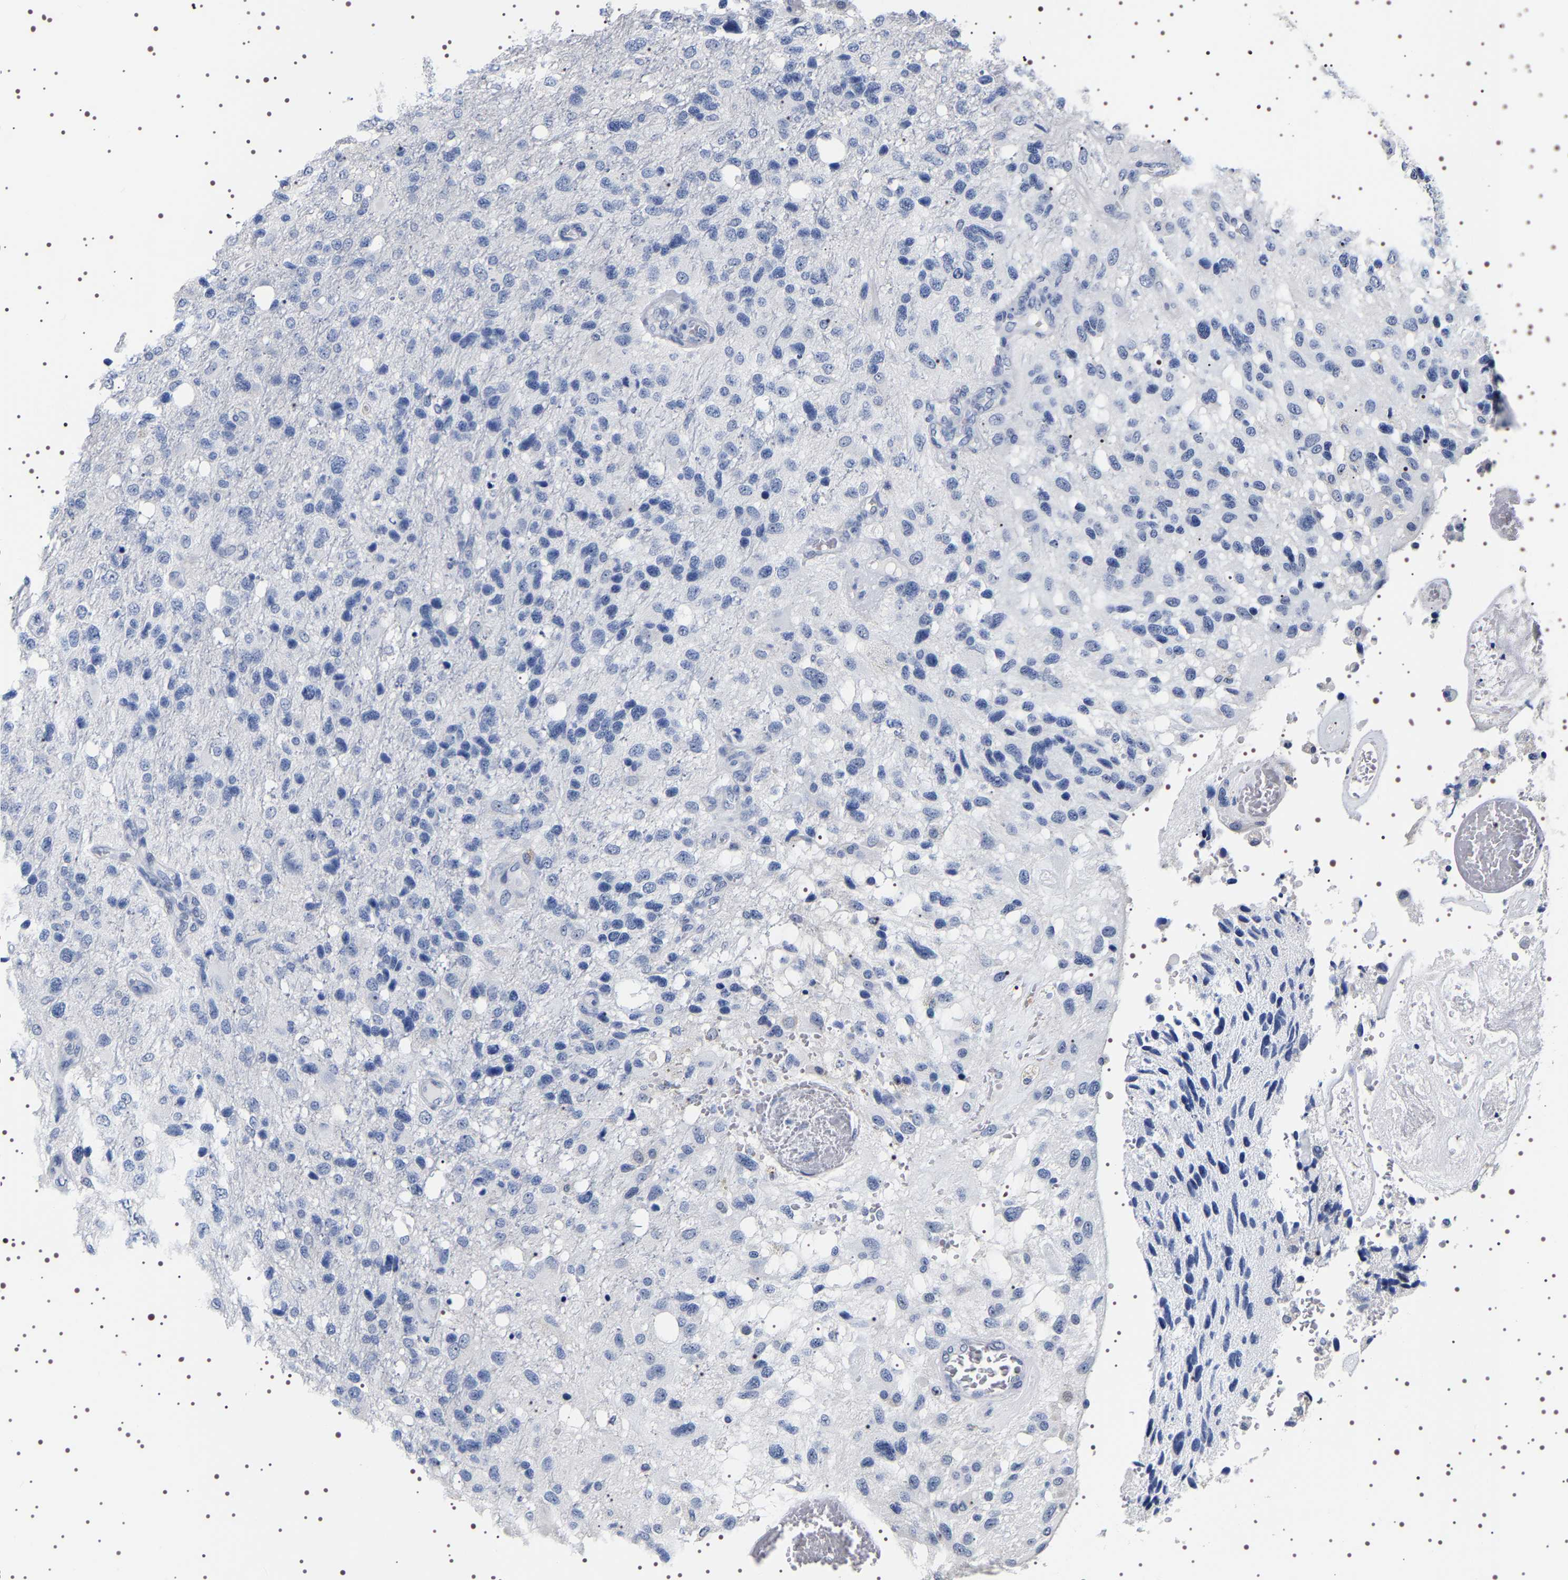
{"staining": {"intensity": "negative", "quantity": "none", "location": "none"}, "tissue": "glioma", "cell_type": "Tumor cells", "image_type": "cancer", "snomed": [{"axis": "morphology", "description": "Glioma, malignant, High grade"}, {"axis": "topography", "description": "Brain"}], "caption": "Histopathology image shows no protein expression in tumor cells of glioma tissue. The staining was performed using DAB to visualize the protein expression in brown, while the nuclei were stained in blue with hematoxylin (Magnification: 20x).", "gene": "UBQLN3", "patient": {"sex": "female", "age": 58}}